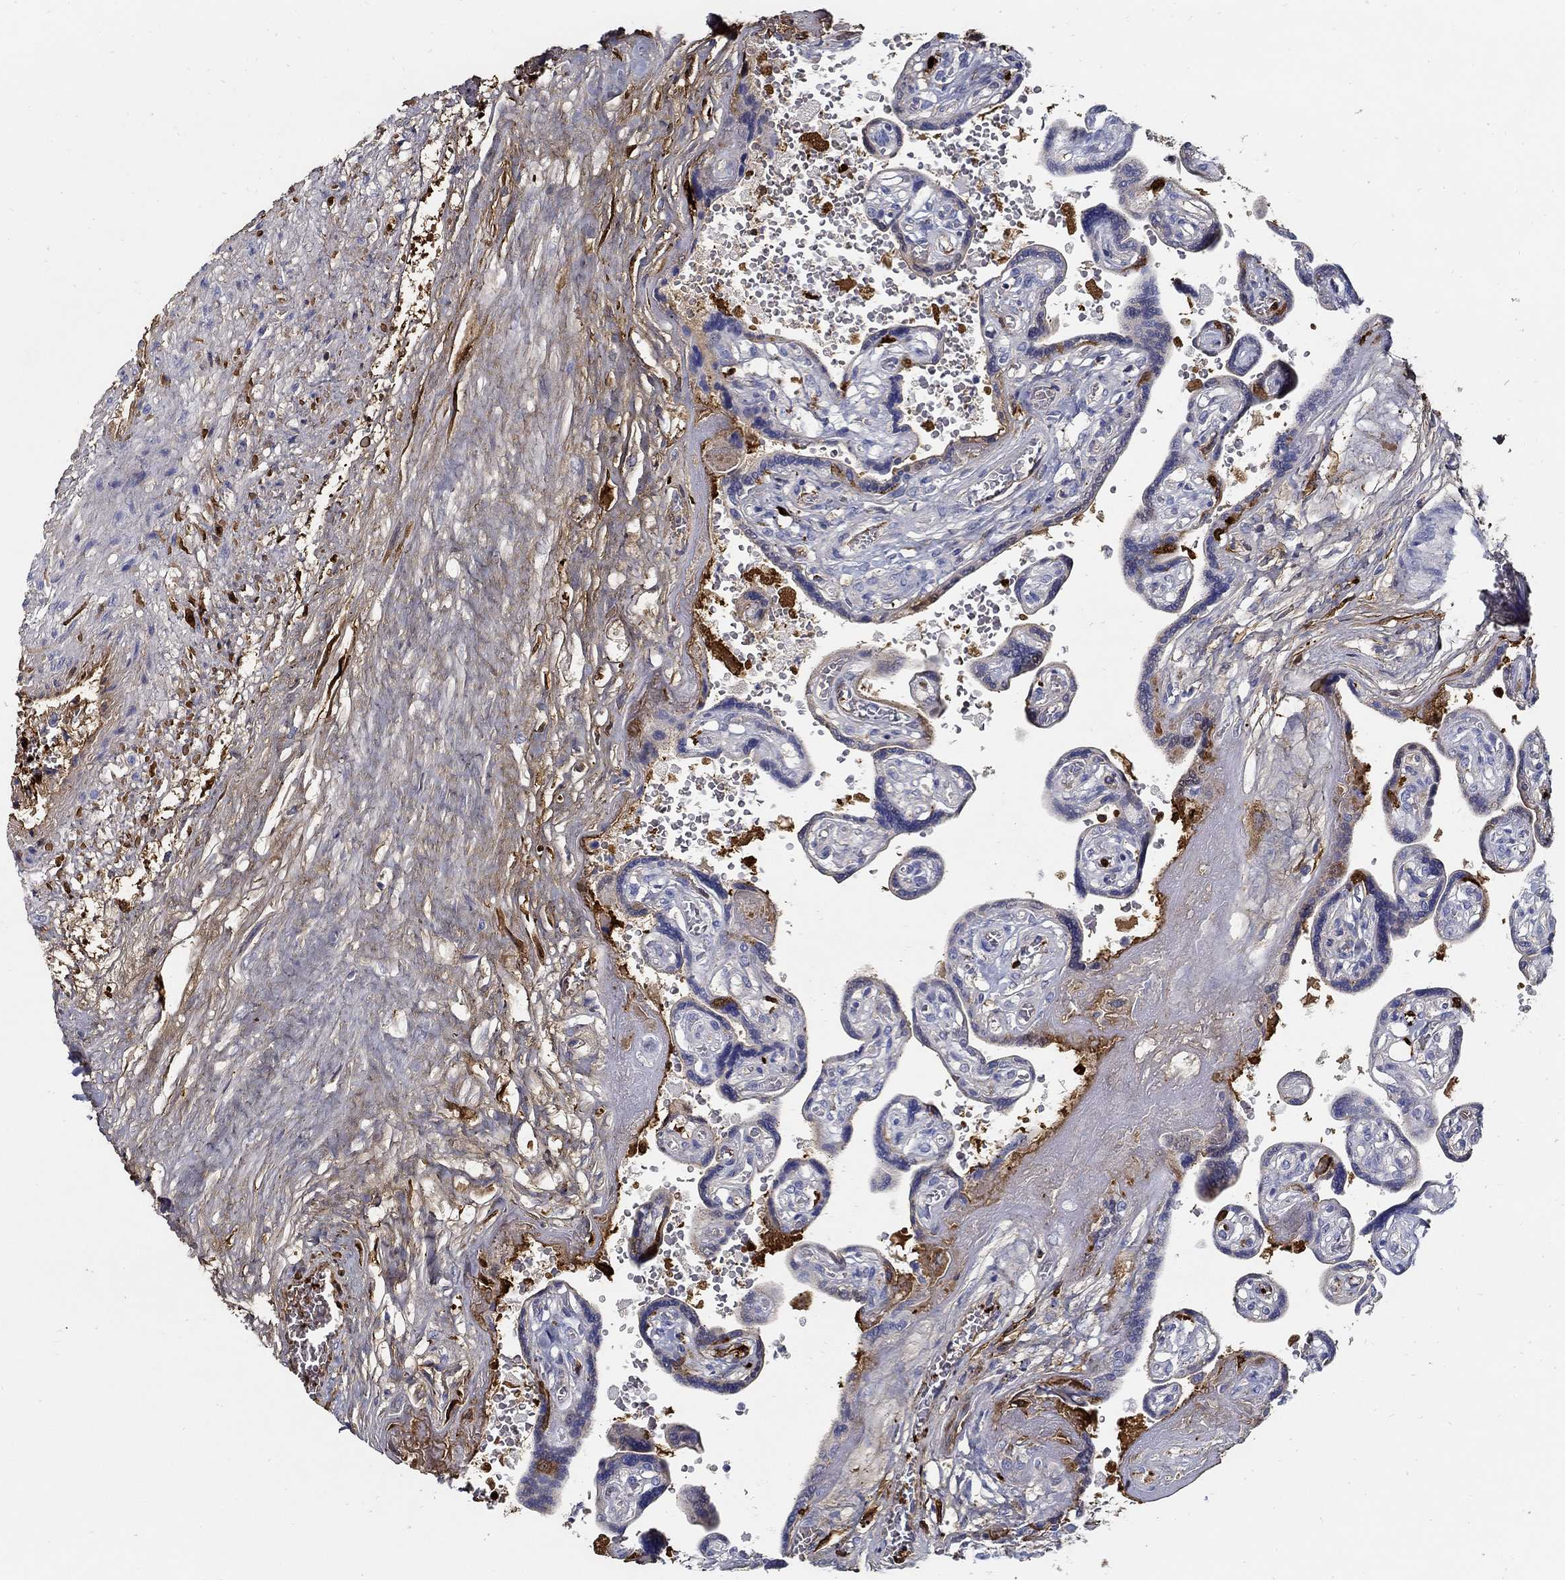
{"staining": {"intensity": "negative", "quantity": "none", "location": "none"}, "tissue": "placenta", "cell_type": "Decidual cells", "image_type": "normal", "snomed": [{"axis": "morphology", "description": "Normal tissue, NOS"}, {"axis": "topography", "description": "Placenta"}], "caption": "An image of placenta stained for a protein reveals no brown staining in decidual cells.", "gene": "TGFBI", "patient": {"sex": "female", "age": 32}}